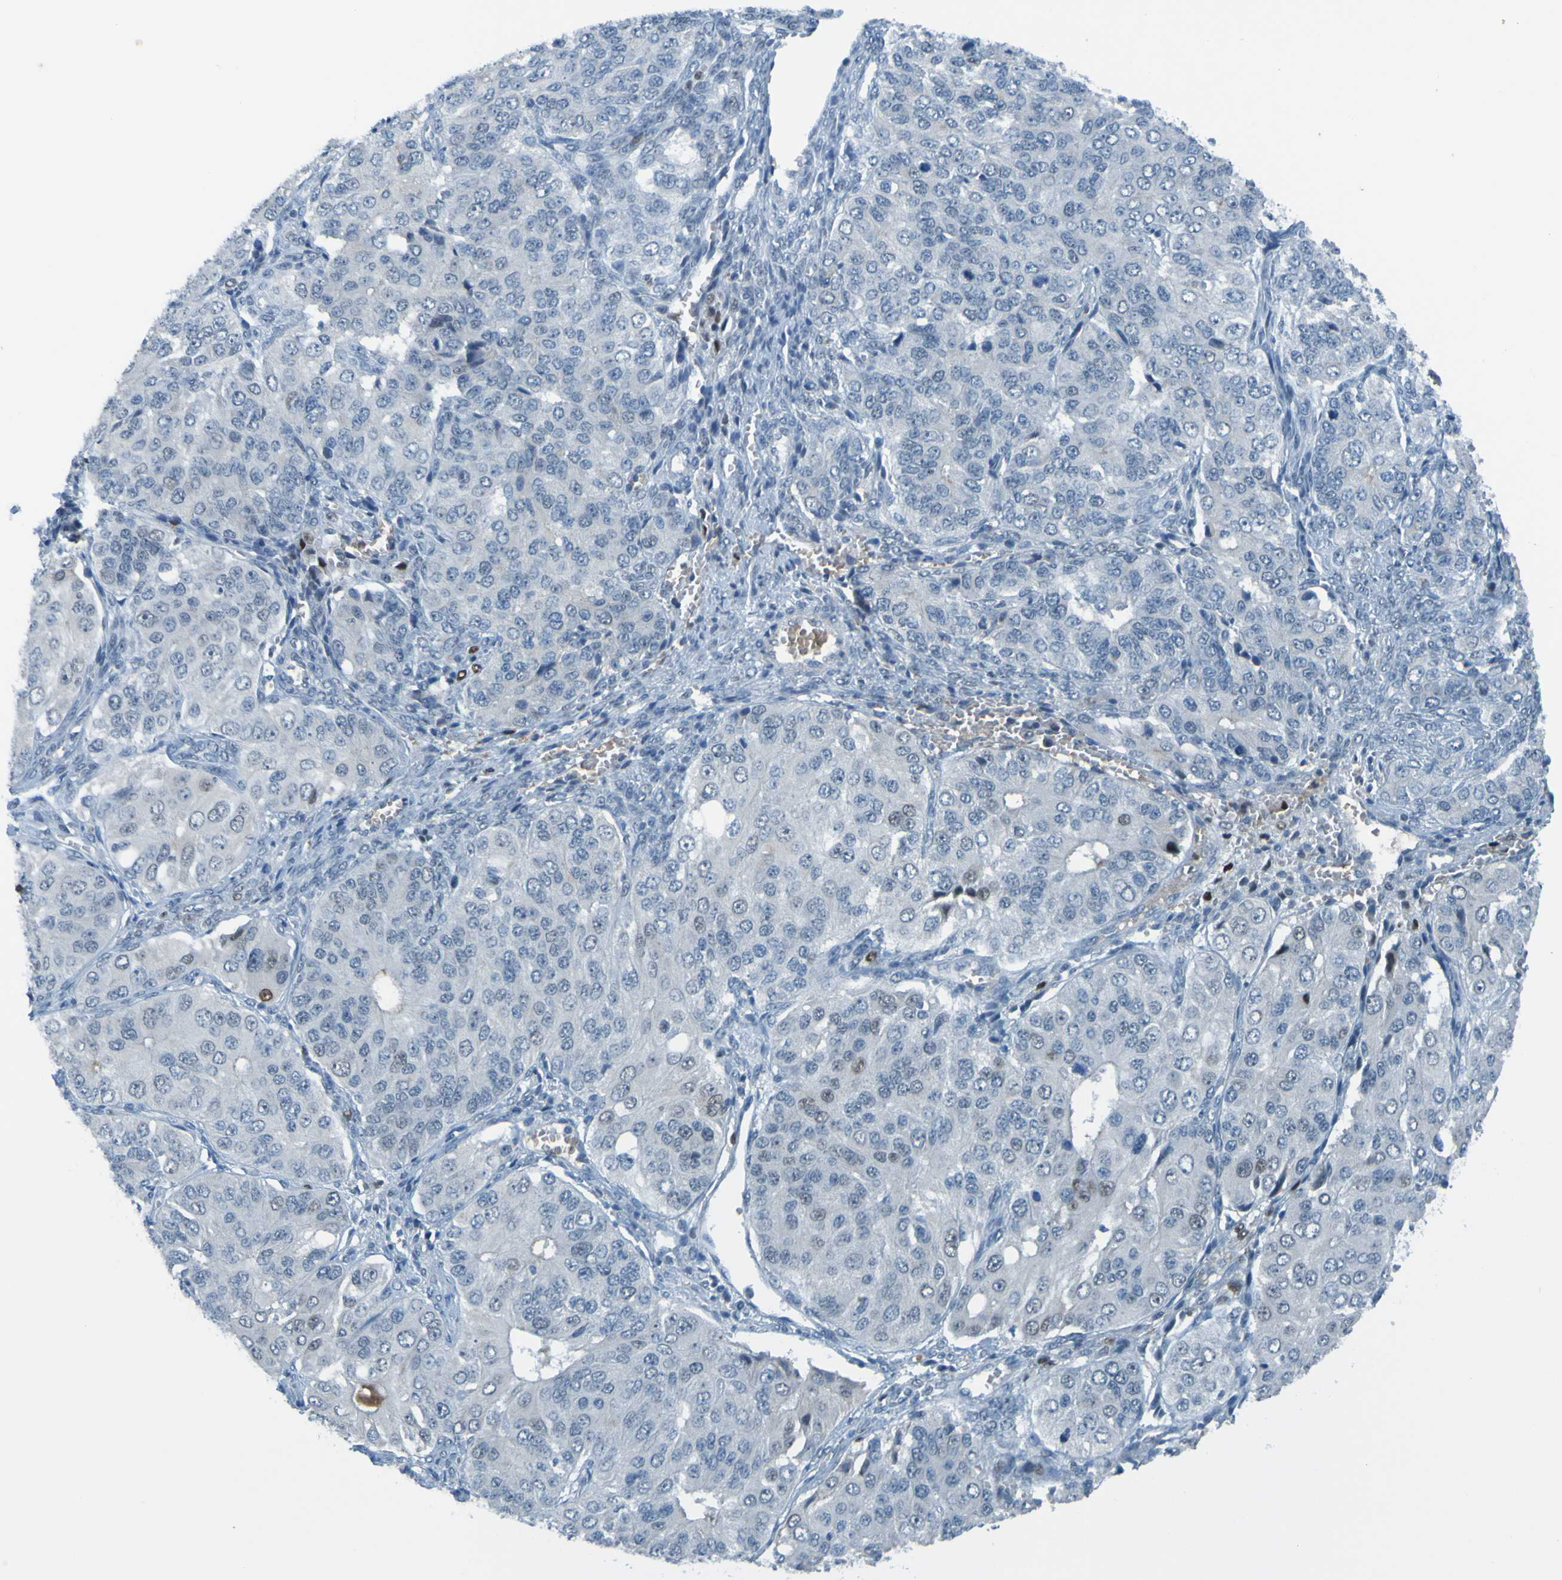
{"staining": {"intensity": "negative", "quantity": "none", "location": "none"}, "tissue": "ovarian cancer", "cell_type": "Tumor cells", "image_type": "cancer", "snomed": [{"axis": "morphology", "description": "Carcinoma, endometroid"}, {"axis": "topography", "description": "Ovary"}], "caption": "Immunohistochemistry histopathology image of ovarian cancer stained for a protein (brown), which displays no positivity in tumor cells. (DAB immunohistochemistry with hematoxylin counter stain).", "gene": "USP36", "patient": {"sex": "female", "age": 51}}